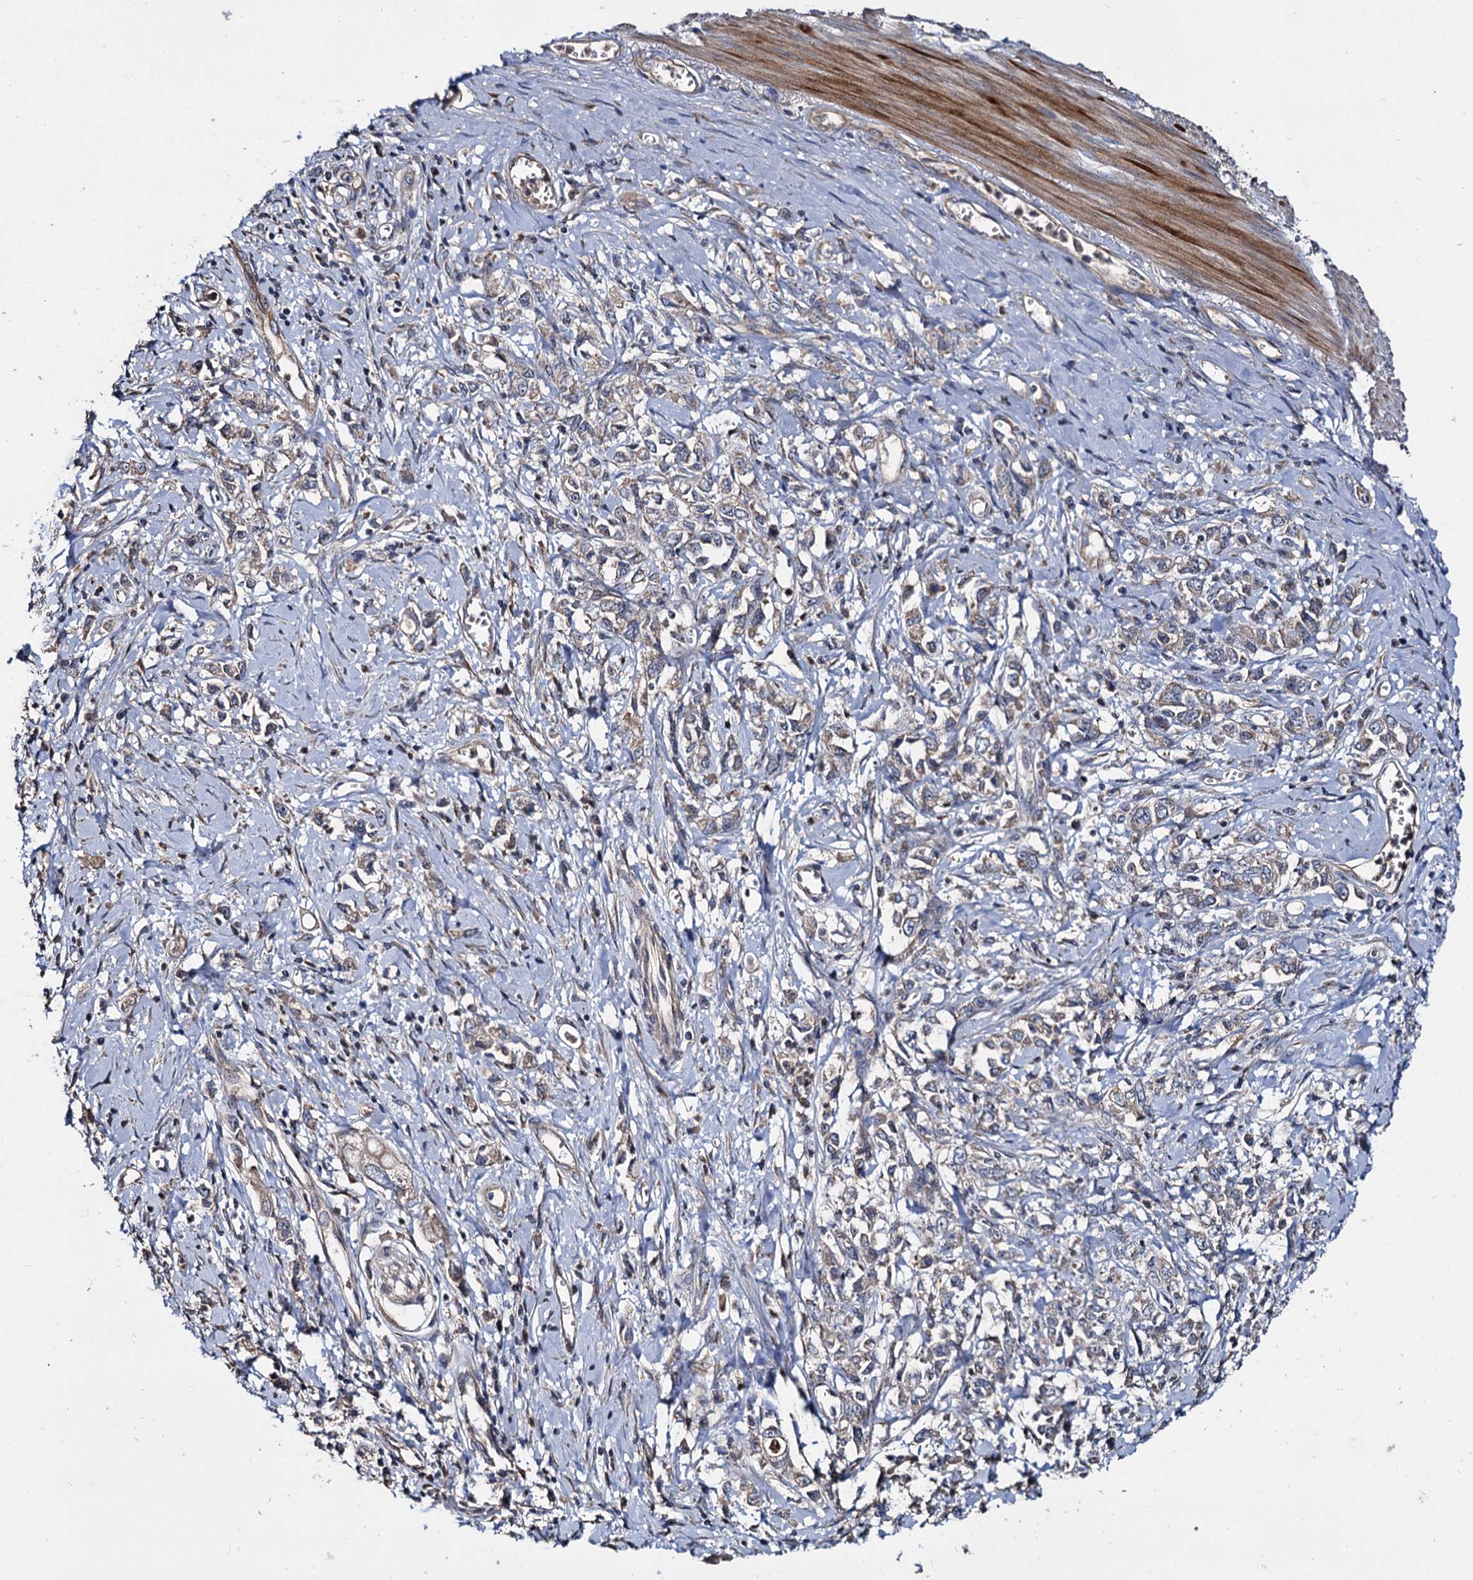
{"staining": {"intensity": "weak", "quantity": "25%-75%", "location": "cytoplasmic/membranous"}, "tissue": "stomach cancer", "cell_type": "Tumor cells", "image_type": "cancer", "snomed": [{"axis": "morphology", "description": "Adenocarcinoma, NOS"}, {"axis": "topography", "description": "Stomach"}], "caption": "Tumor cells show low levels of weak cytoplasmic/membranous staining in about 25%-75% of cells in stomach cancer.", "gene": "CEP192", "patient": {"sex": "female", "age": 76}}